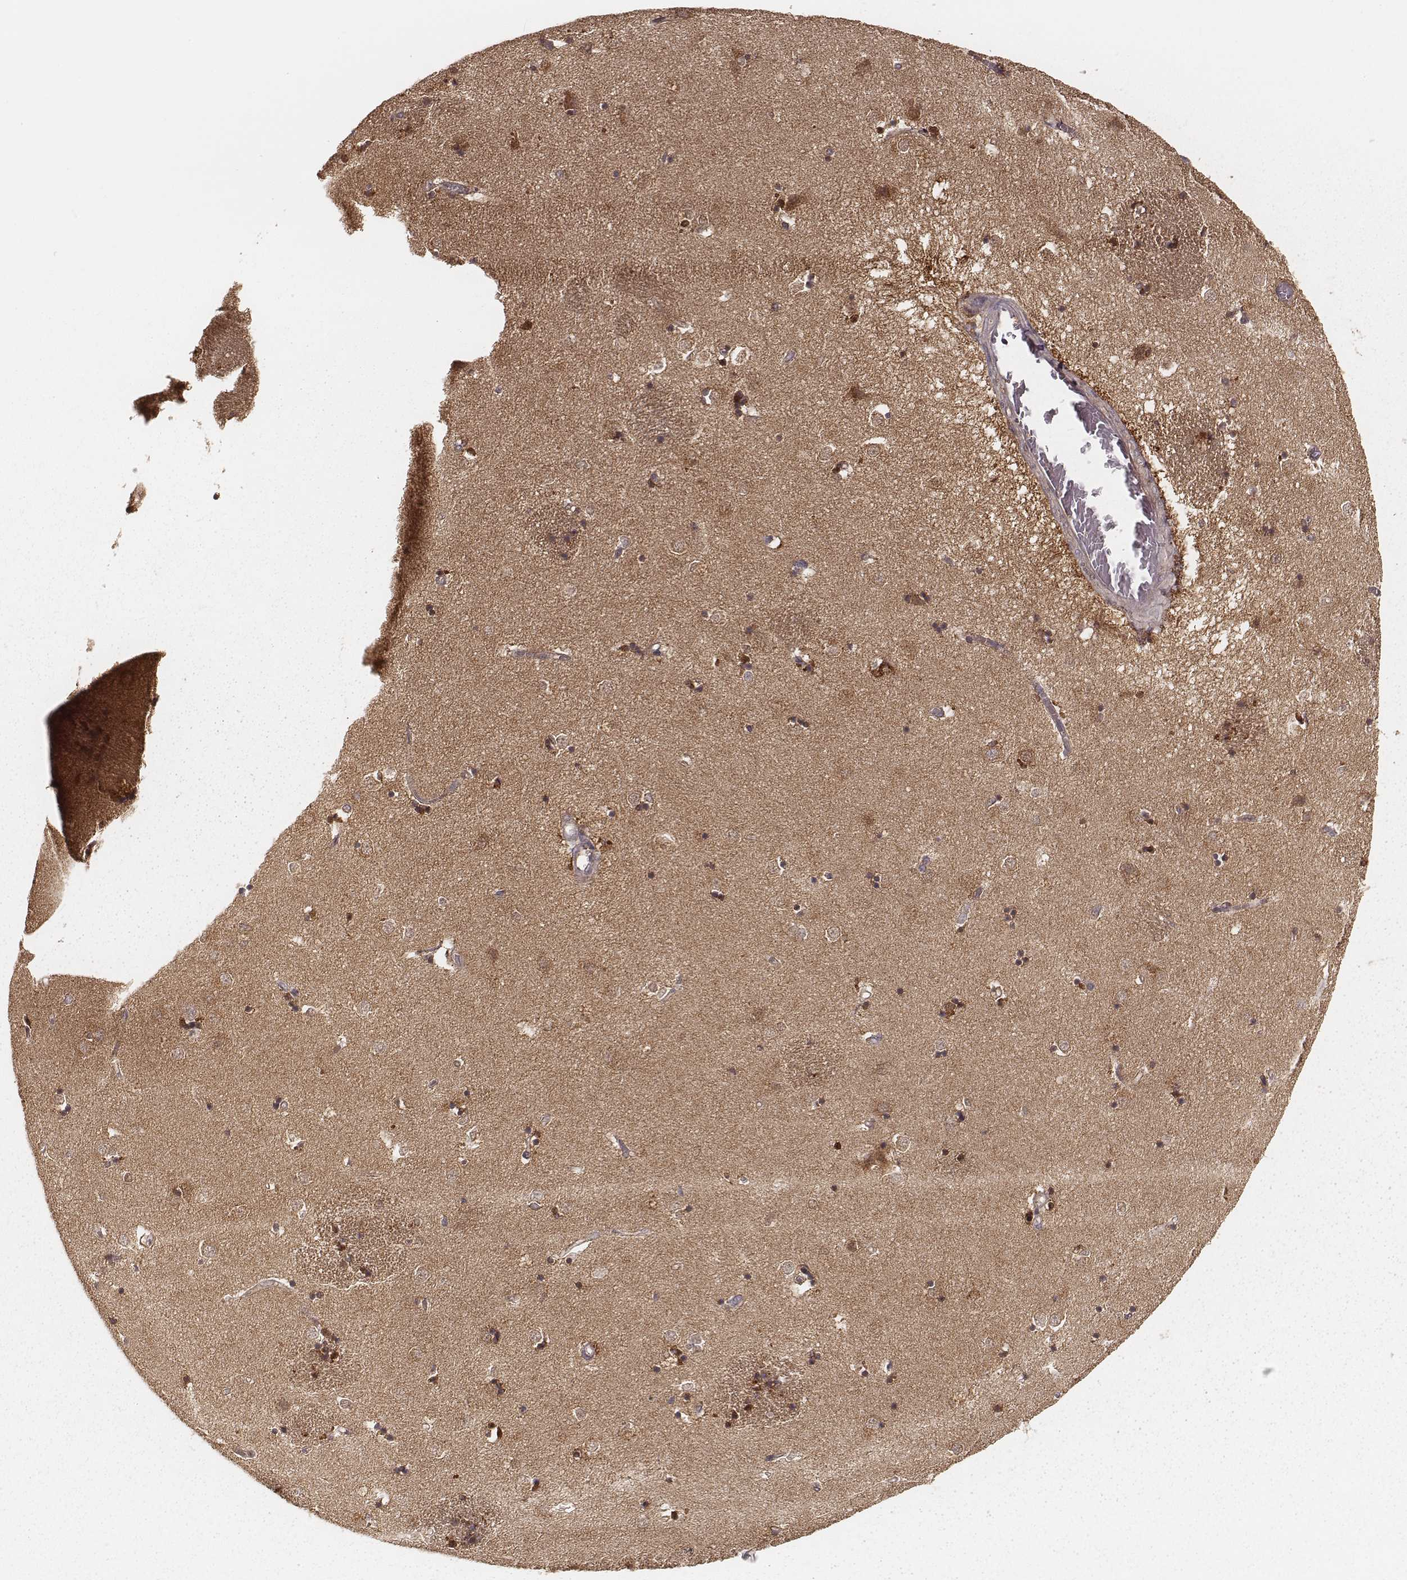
{"staining": {"intensity": "moderate", "quantity": "25%-75%", "location": "cytoplasmic/membranous"}, "tissue": "caudate", "cell_type": "Glial cells", "image_type": "normal", "snomed": [{"axis": "morphology", "description": "Normal tissue, NOS"}, {"axis": "topography", "description": "Lateral ventricle wall"}], "caption": "IHC micrograph of benign caudate: caudate stained using IHC displays medium levels of moderate protein expression localized specifically in the cytoplasmic/membranous of glial cells, appearing as a cytoplasmic/membranous brown color.", "gene": "CARS1", "patient": {"sex": "male", "age": 54}}